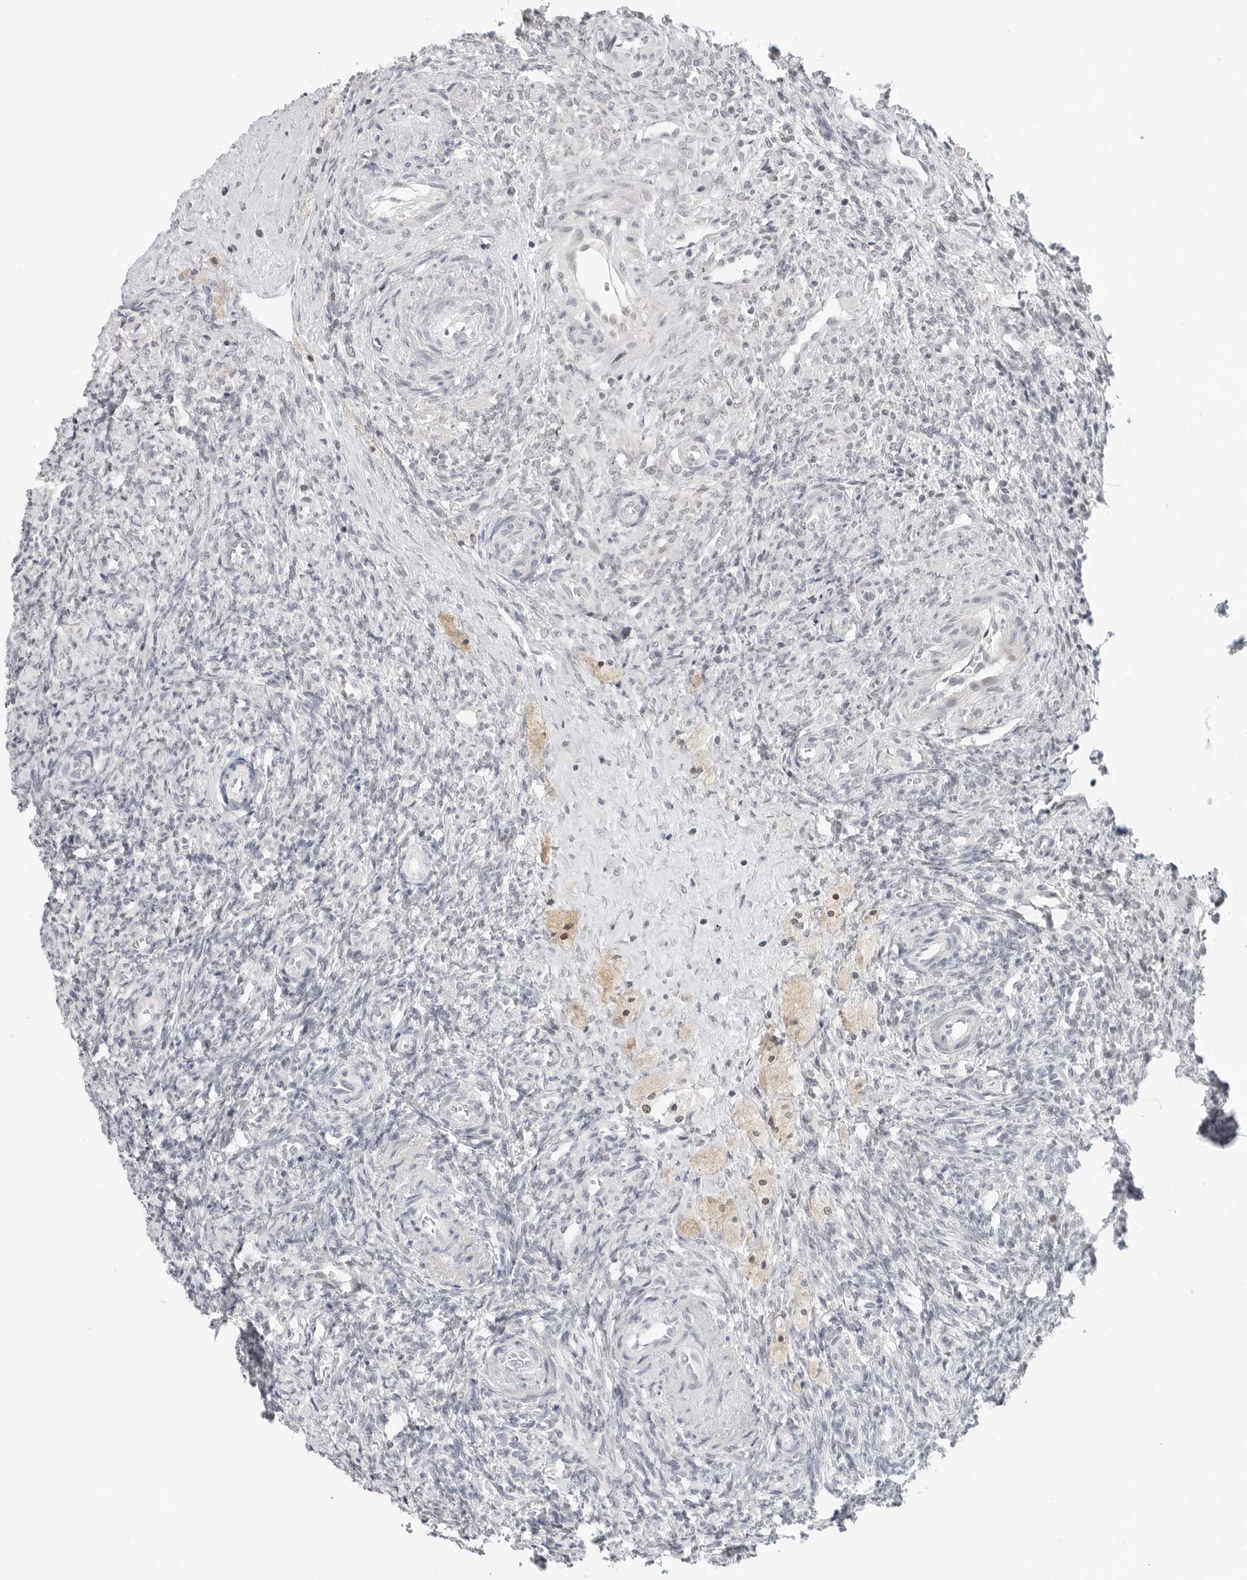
{"staining": {"intensity": "negative", "quantity": "none", "location": "none"}, "tissue": "ovary", "cell_type": "Ovarian stroma cells", "image_type": "normal", "snomed": [{"axis": "morphology", "description": "Normal tissue, NOS"}, {"axis": "topography", "description": "Ovary"}], "caption": "This is an immunohistochemistry (IHC) photomicrograph of benign human ovary. There is no expression in ovarian stroma cells.", "gene": "TSEN2", "patient": {"sex": "female", "age": 41}}